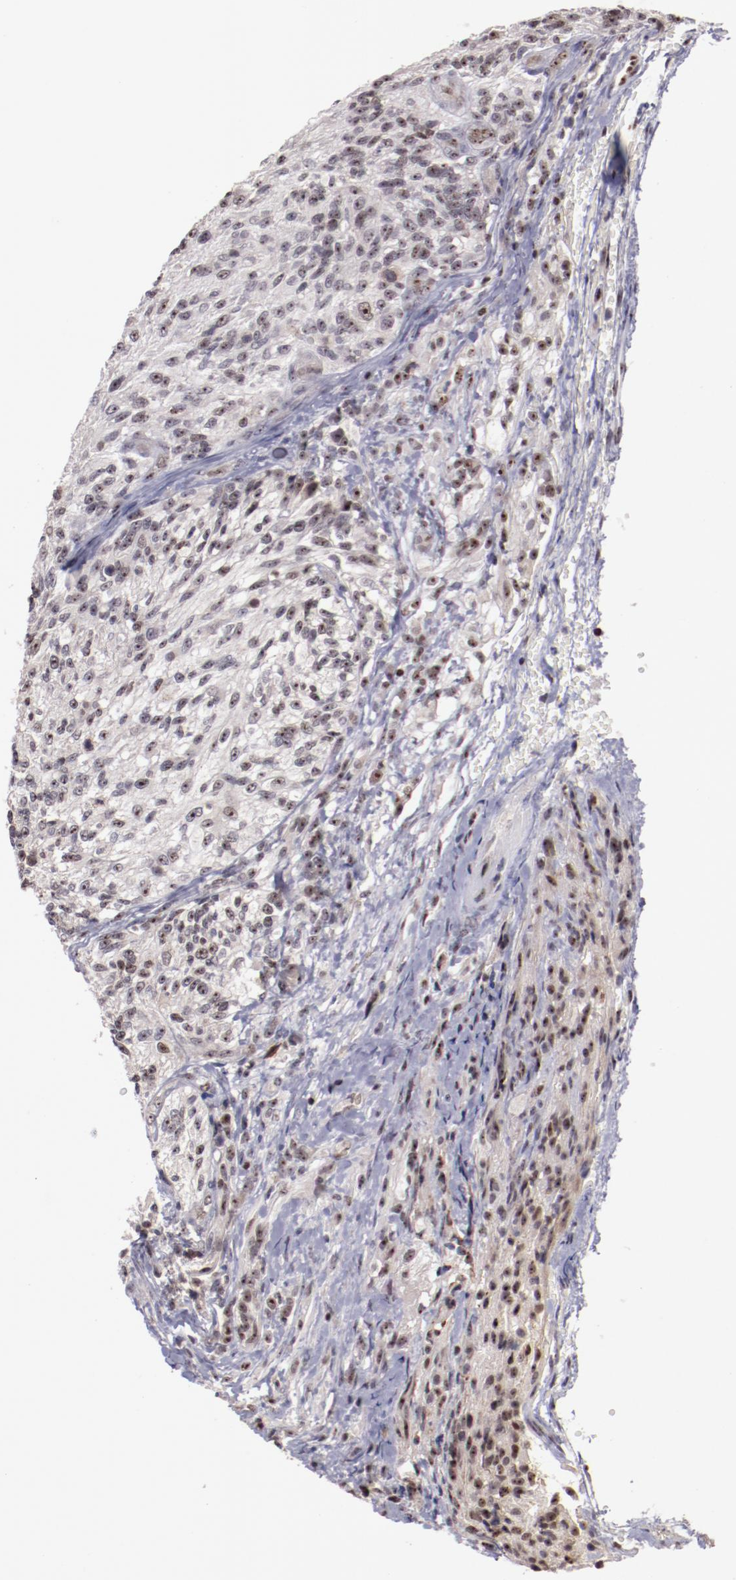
{"staining": {"intensity": "weak", "quantity": "25%-75%", "location": "nuclear"}, "tissue": "glioma", "cell_type": "Tumor cells", "image_type": "cancer", "snomed": [{"axis": "morphology", "description": "Normal tissue, NOS"}, {"axis": "morphology", "description": "Glioma, malignant, High grade"}, {"axis": "topography", "description": "Cerebral cortex"}], "caption": "Protein expression analysis of glioma shows weak nuclear positivity in about 25%-75% of tumor cells. The staining was performed using DAB to visualize the protein expression in brown, while the nuclei were stained in blue with hematoxylin (Magnification: 20x).", "gene": "DDX24", "patient": {"sex": "male", "age": 56}}